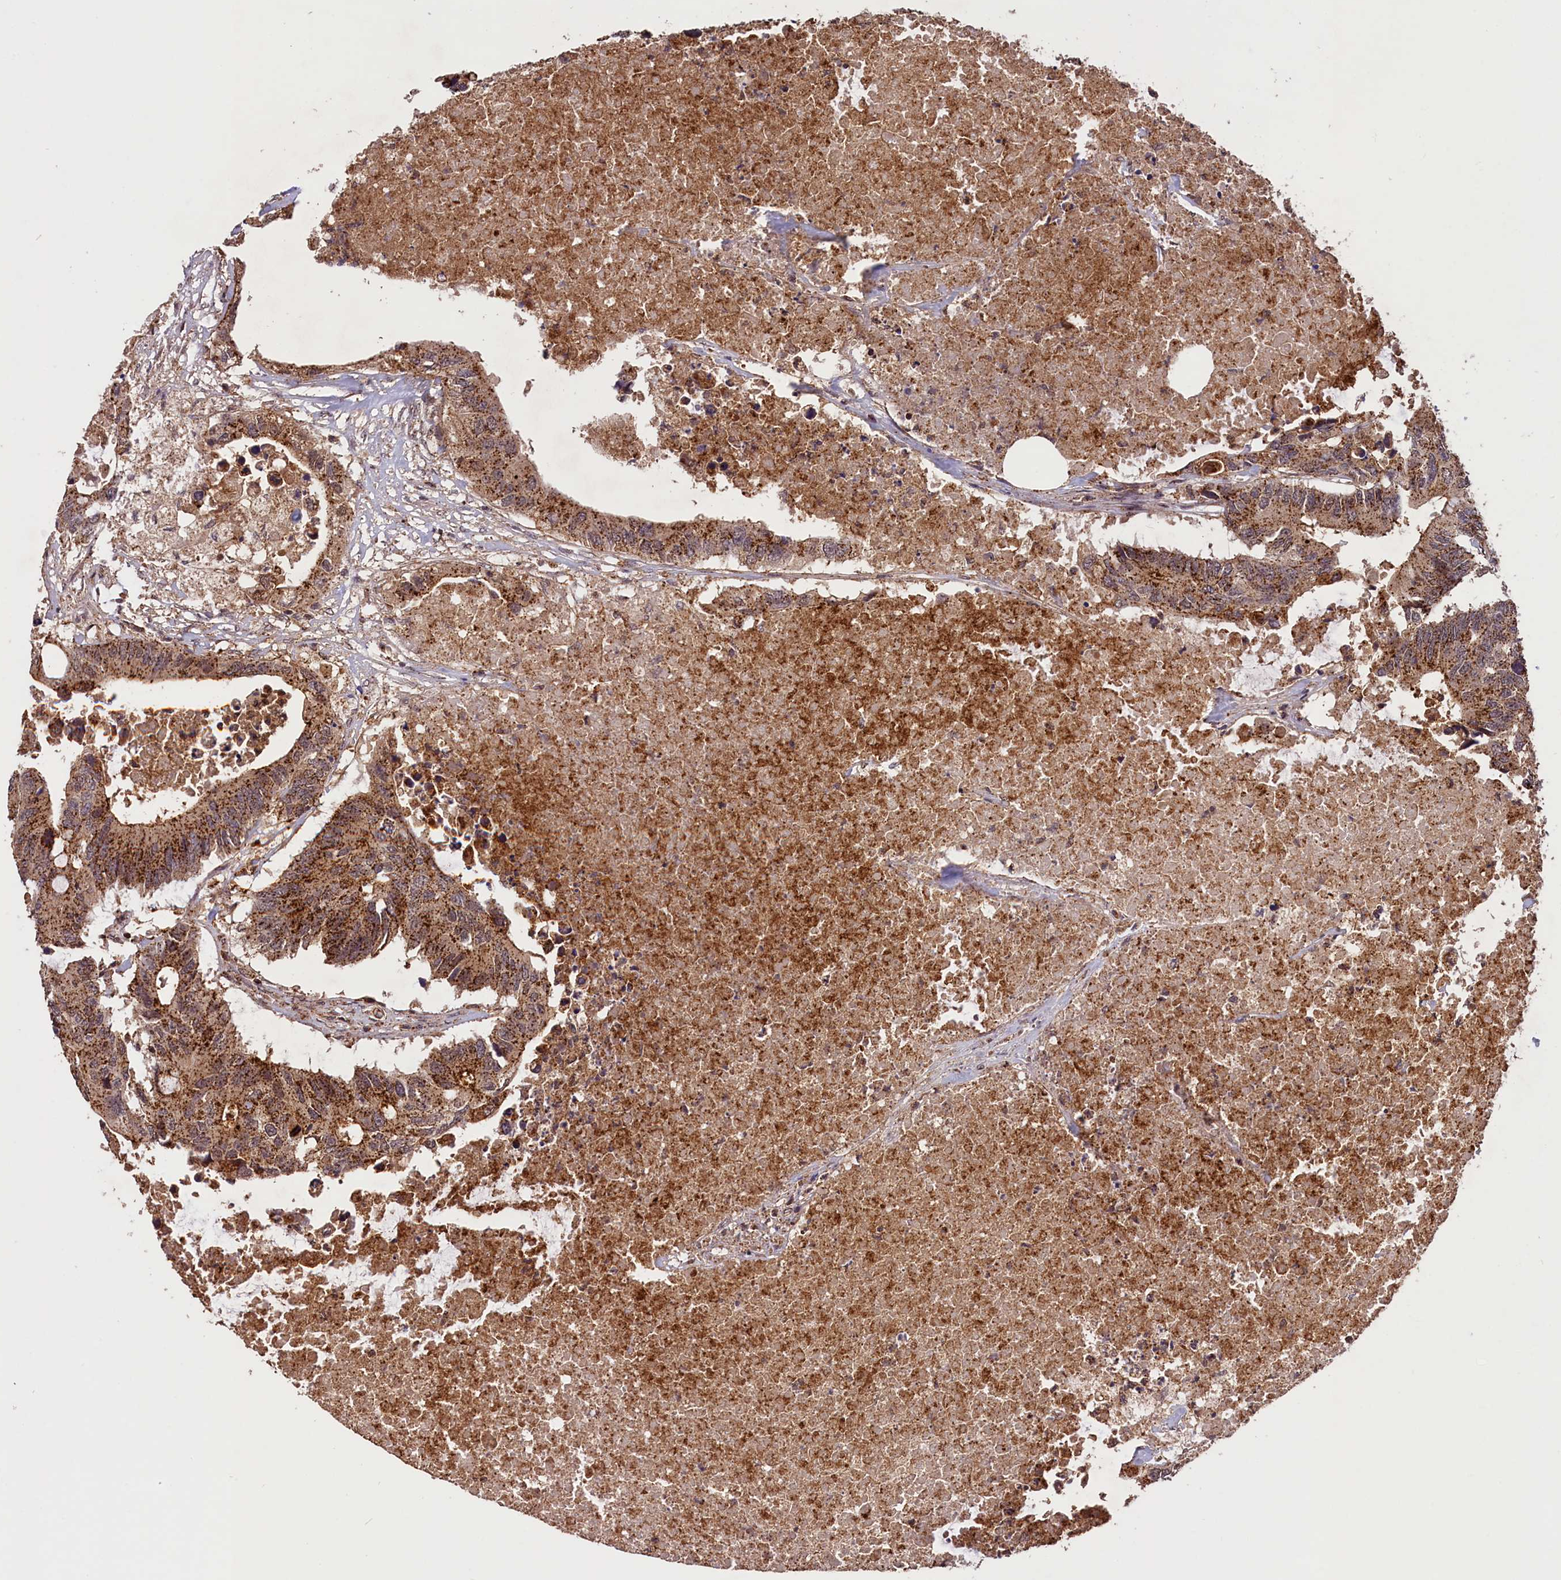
{"staining": {"intensity": "strong", "quantity": ">75%", "location": "cytoplasmic/membranous"}, "tissue": "colorectal cancer", "cell_type": "Tumor cells", "image_type": "cancer", "snomed": [{"axis": "morphology", "description": "Adenocarcinoma, NOS"}, {"axis": "topography", "description": "Colon"}], "caption": "DAB (3,3'-diaminobenzidine) immunohistochemical staining of colorectal cancer (adenocarcinoma) demonstrates strong cytoplasmic/membranous protein expression in approximately >75% of tumor cells.", "gene": "IST1", "patient": {"sex": "male", "age": 71}}